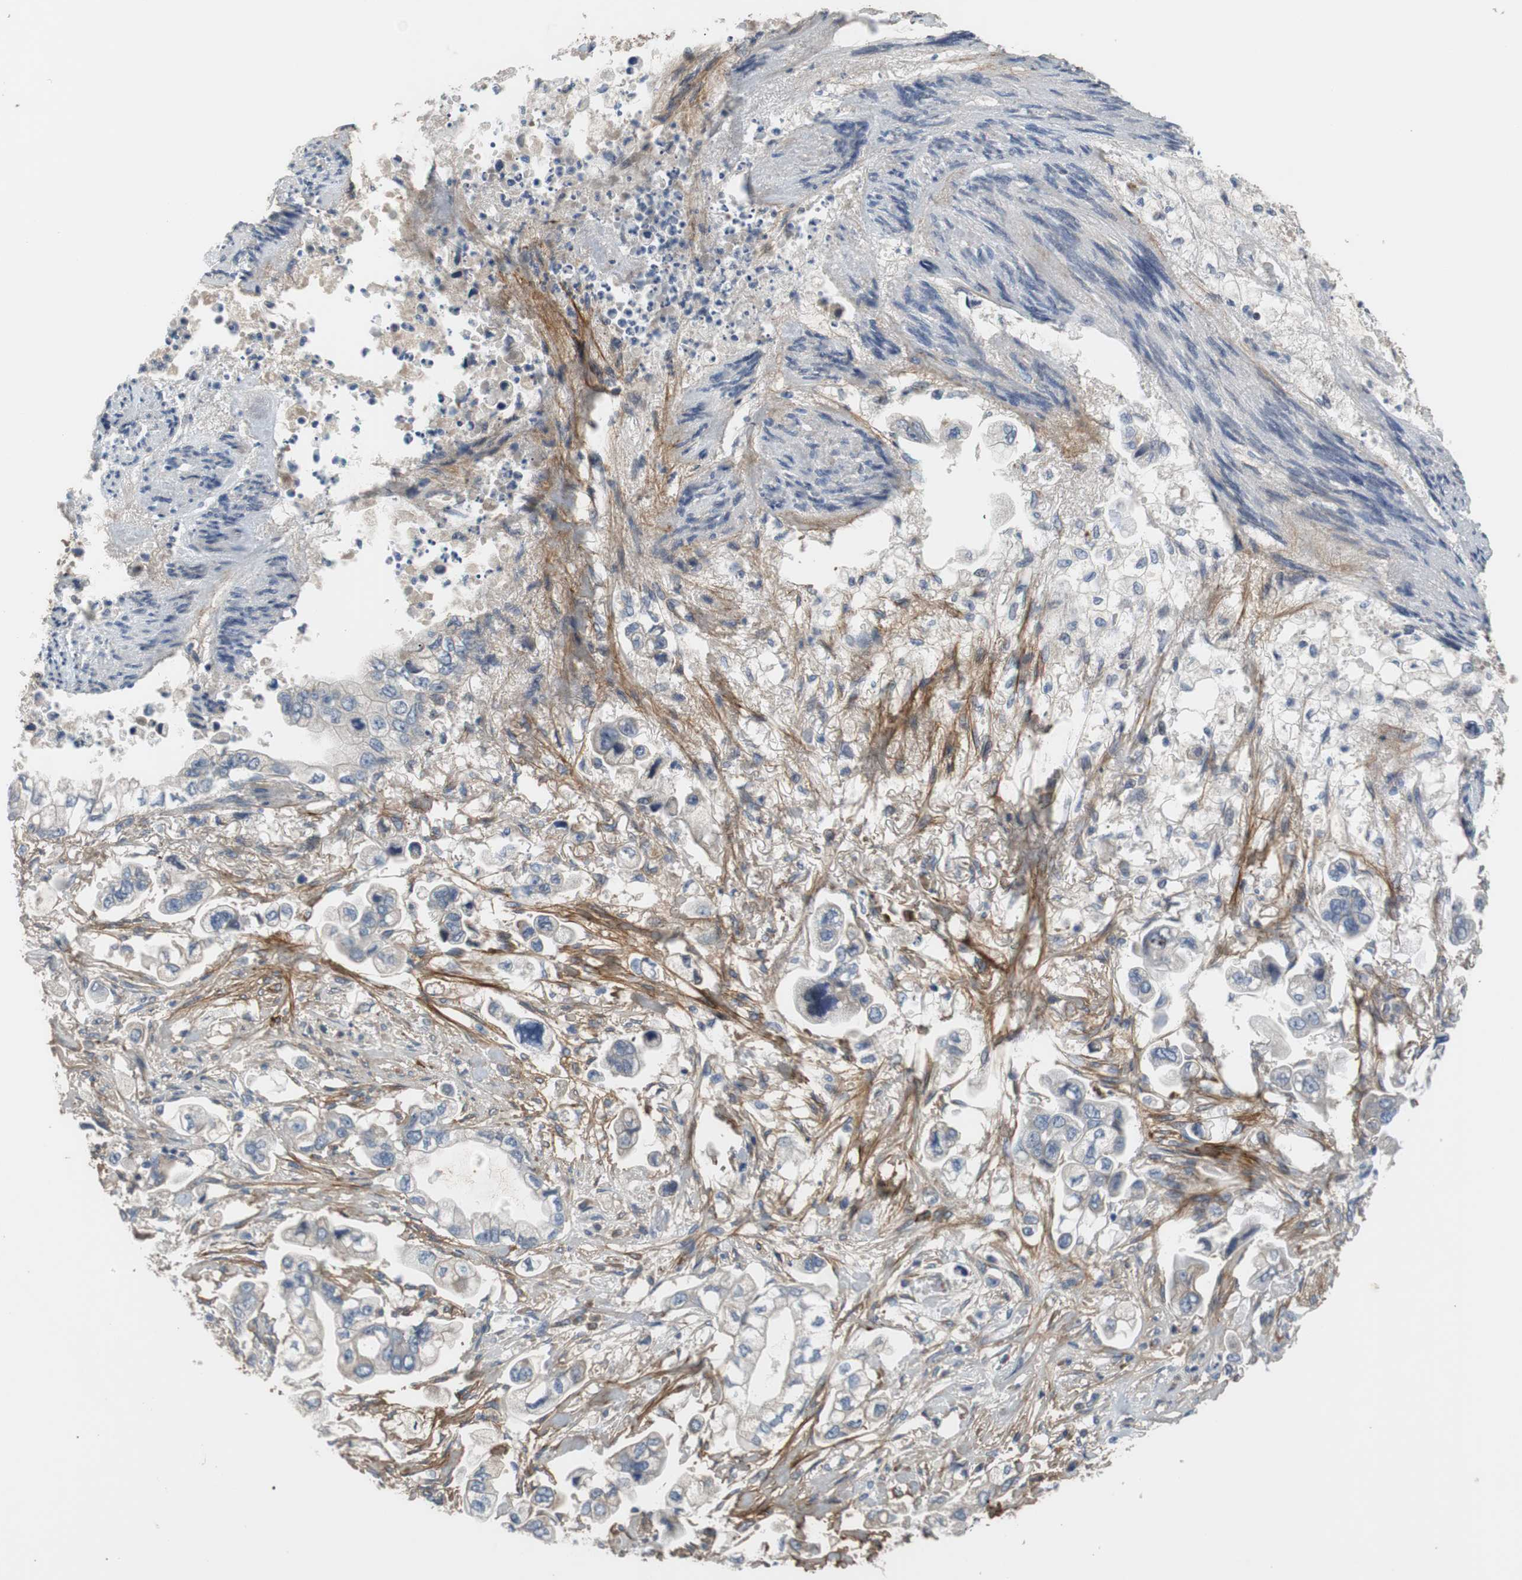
{"staining": {"intensity": "negative", "quantity": "none", "location": "none"}, "tissue": "stomach cancer", "cell_type": "Tumor cells", "image_type": "cancer", "snomed": [{"axis": "morphology", "description": "Adenocarcinoma, NOS"}, {"axis": "topography", "description": "Stomach"}], "caption": "Immunohistochemical staining of stomach cancer (adenocarcinoma) shows no significant positivity in tumor cells.", "gene": "COL12A1", "patient": {"sex": "male", "age": 62}}